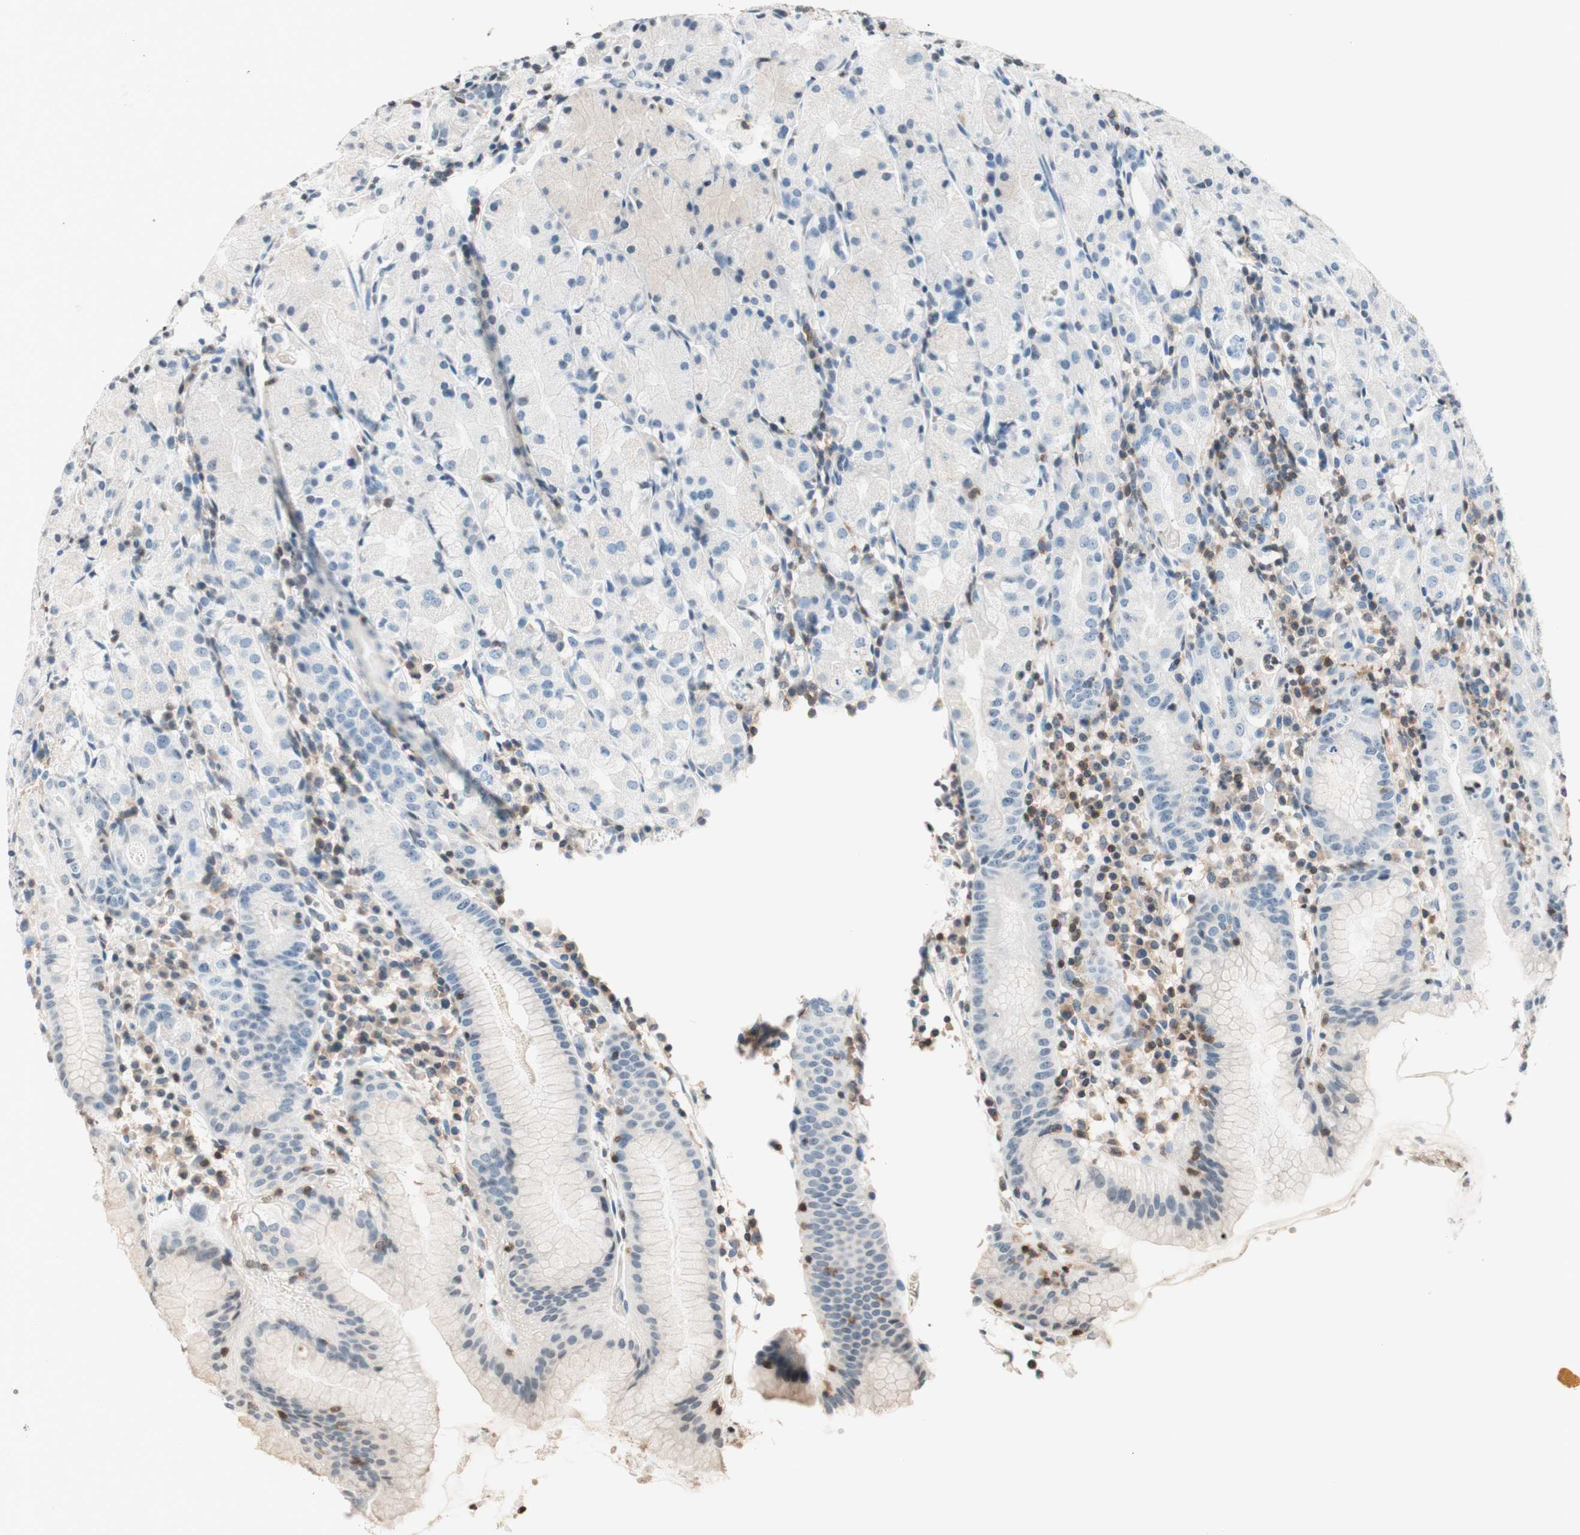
{"staining": {"intensity": "weak", "quantity": "<25%", "location": "cytoplasmic/membranous"}, "tissue": "stomach", "cell_type": "Glandular cells", "image_type": "normal", "snomed": [{"axis": "morphology", "description": "Normal tissue, NOS"}, {"axis": "topography", "description": "Stomach"}, {"axis": "topography", "description": "Stomach, lower"}], "caption": "Immunohistochemistry (IHC) micrograph of benign stomach stained for a protein (brown), which shows no expression in glandular cells.", "gene": "WIPF1", "patient": {"sex": "female", "age": 75}}